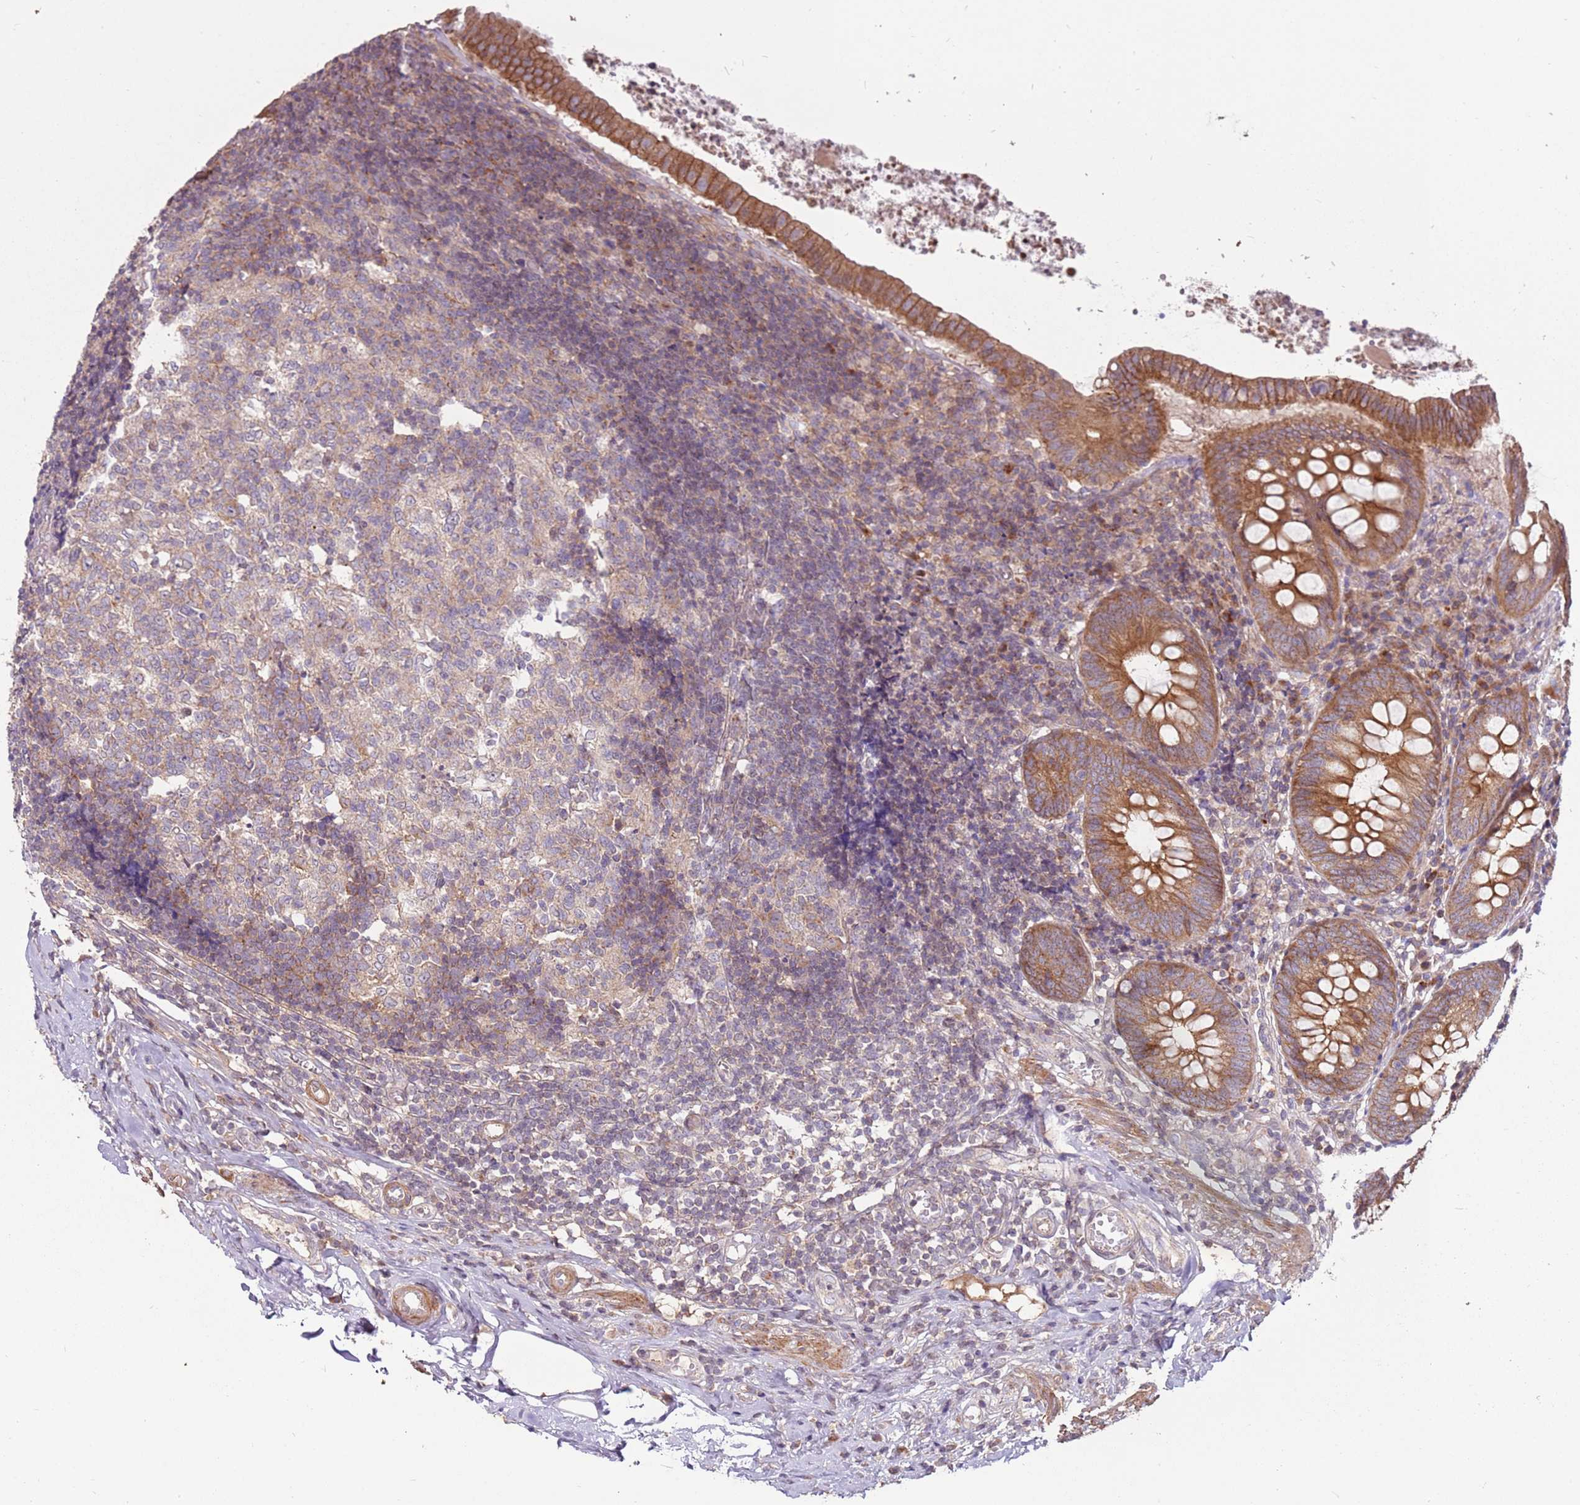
{"staining": {"intensity": "moderate", "quantity": ">75%", "location": "cytoplasmic/membranous"}, "tissue": "appendix", "cell_type": "Glandular cells", "image_type": "normal", "snomed": [{"axis": "morphology", "description": "Normal tissue, NOS"}, {"axis": "topography", "description": "Appendix"}], "caption": "Moderate cytoplasmic/membranous expression for a protein is present in approximately >75% of glandular cells of benign appendix using immunohistochemistry (IHC).", "gene": "SPATA31D1", "patient": {"sex": "female", "age": 54}}